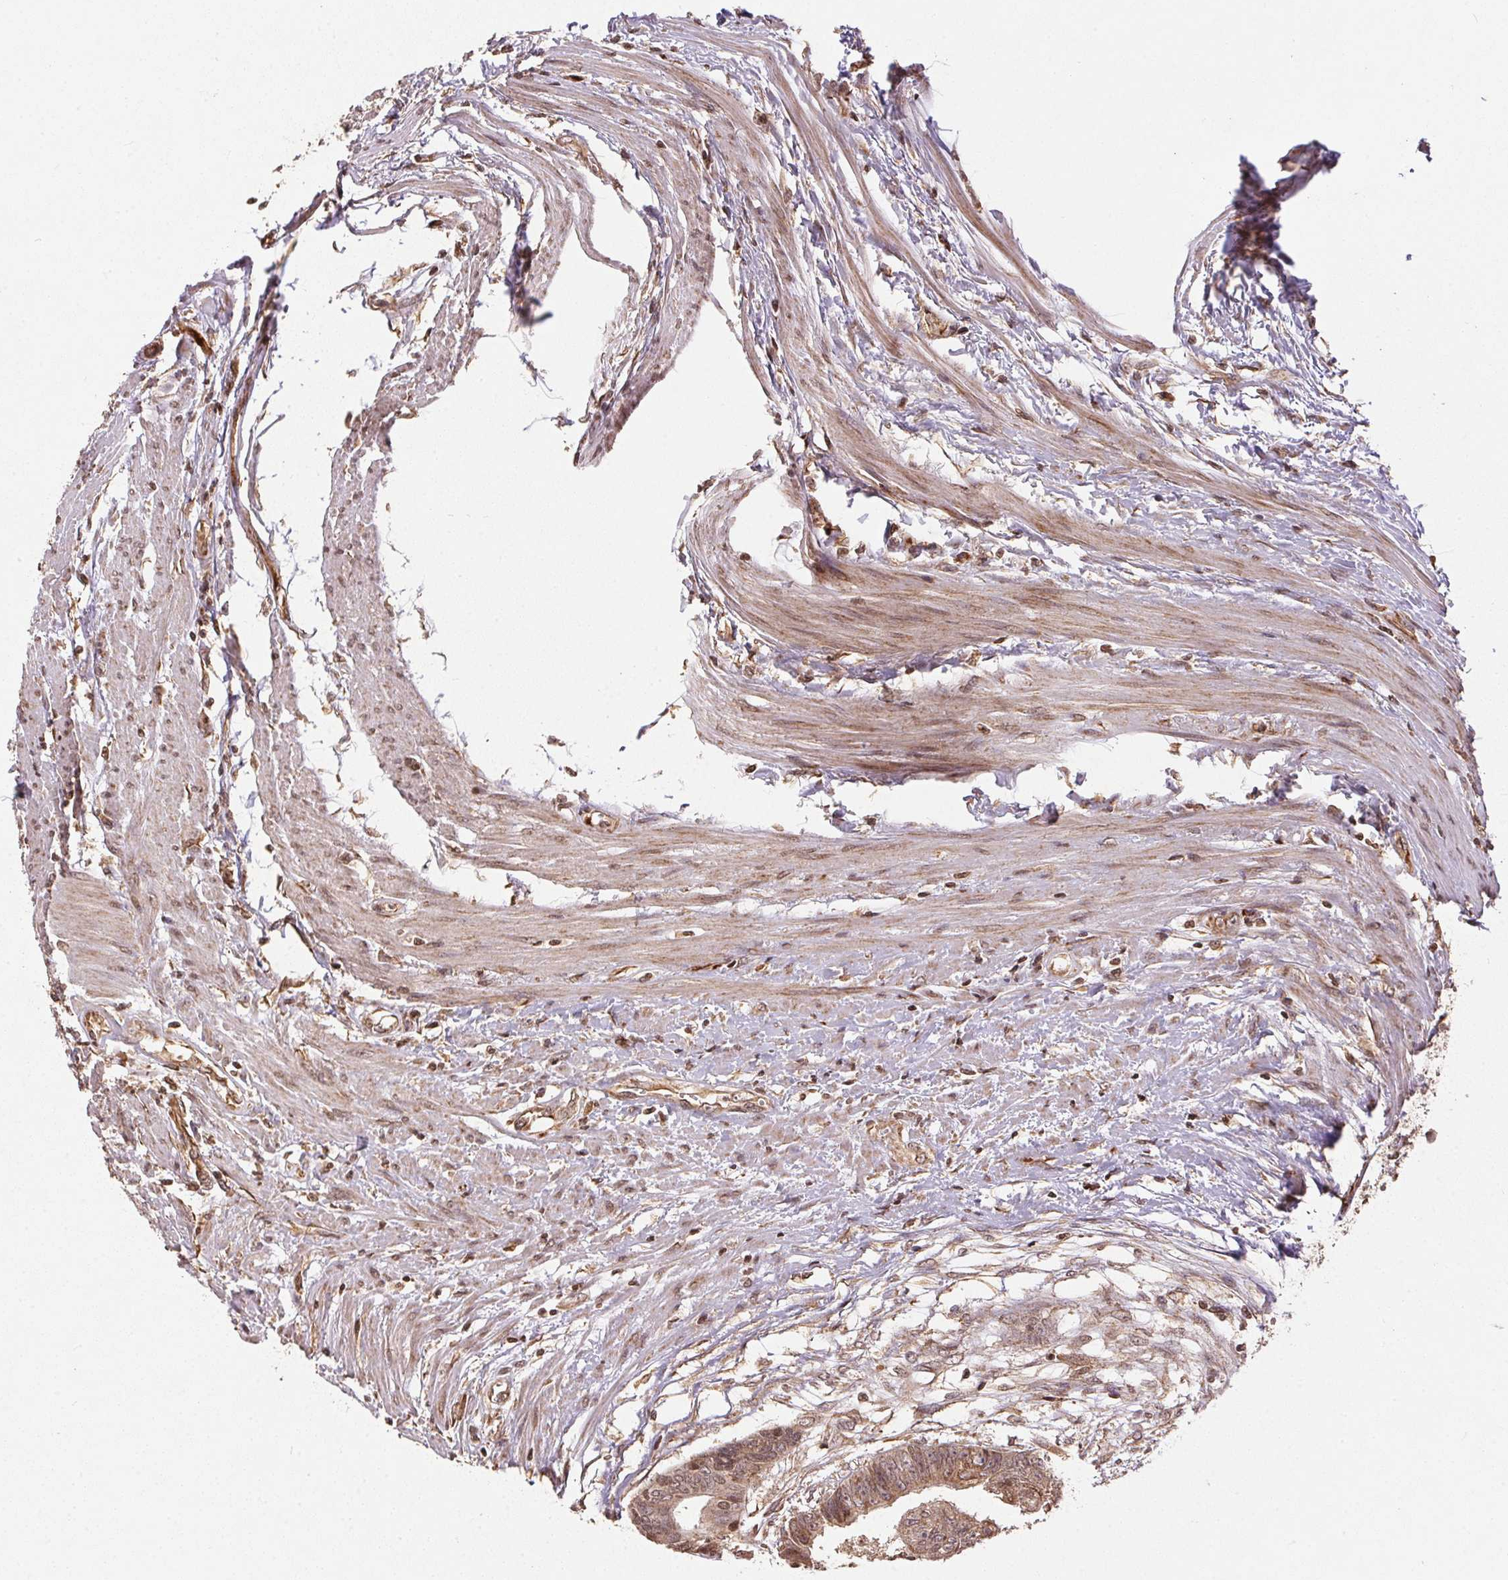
{"staining": {"intensity": "weak", "quantity": ">75%", "location": "cytoplasmic/membranous"}, "tissue": "colorectal cancer", "cell_type": "Tumor cells", "image_type": "cancer", "snomed": [{"axis": "morphology", "description": "Adenocarcinoma, NOS"}, {"axis": "topography", "description": "Rectum"}], "caption": "This is a micrograph of immunohistochemistry (IHC) staining of adenocarcinoma (colorectal), which shows weak positivity in the cytoplasmic/membranous of tumor cells.", "gene": "SPRED2", "patient": {"sex": "male", "age": 63}}